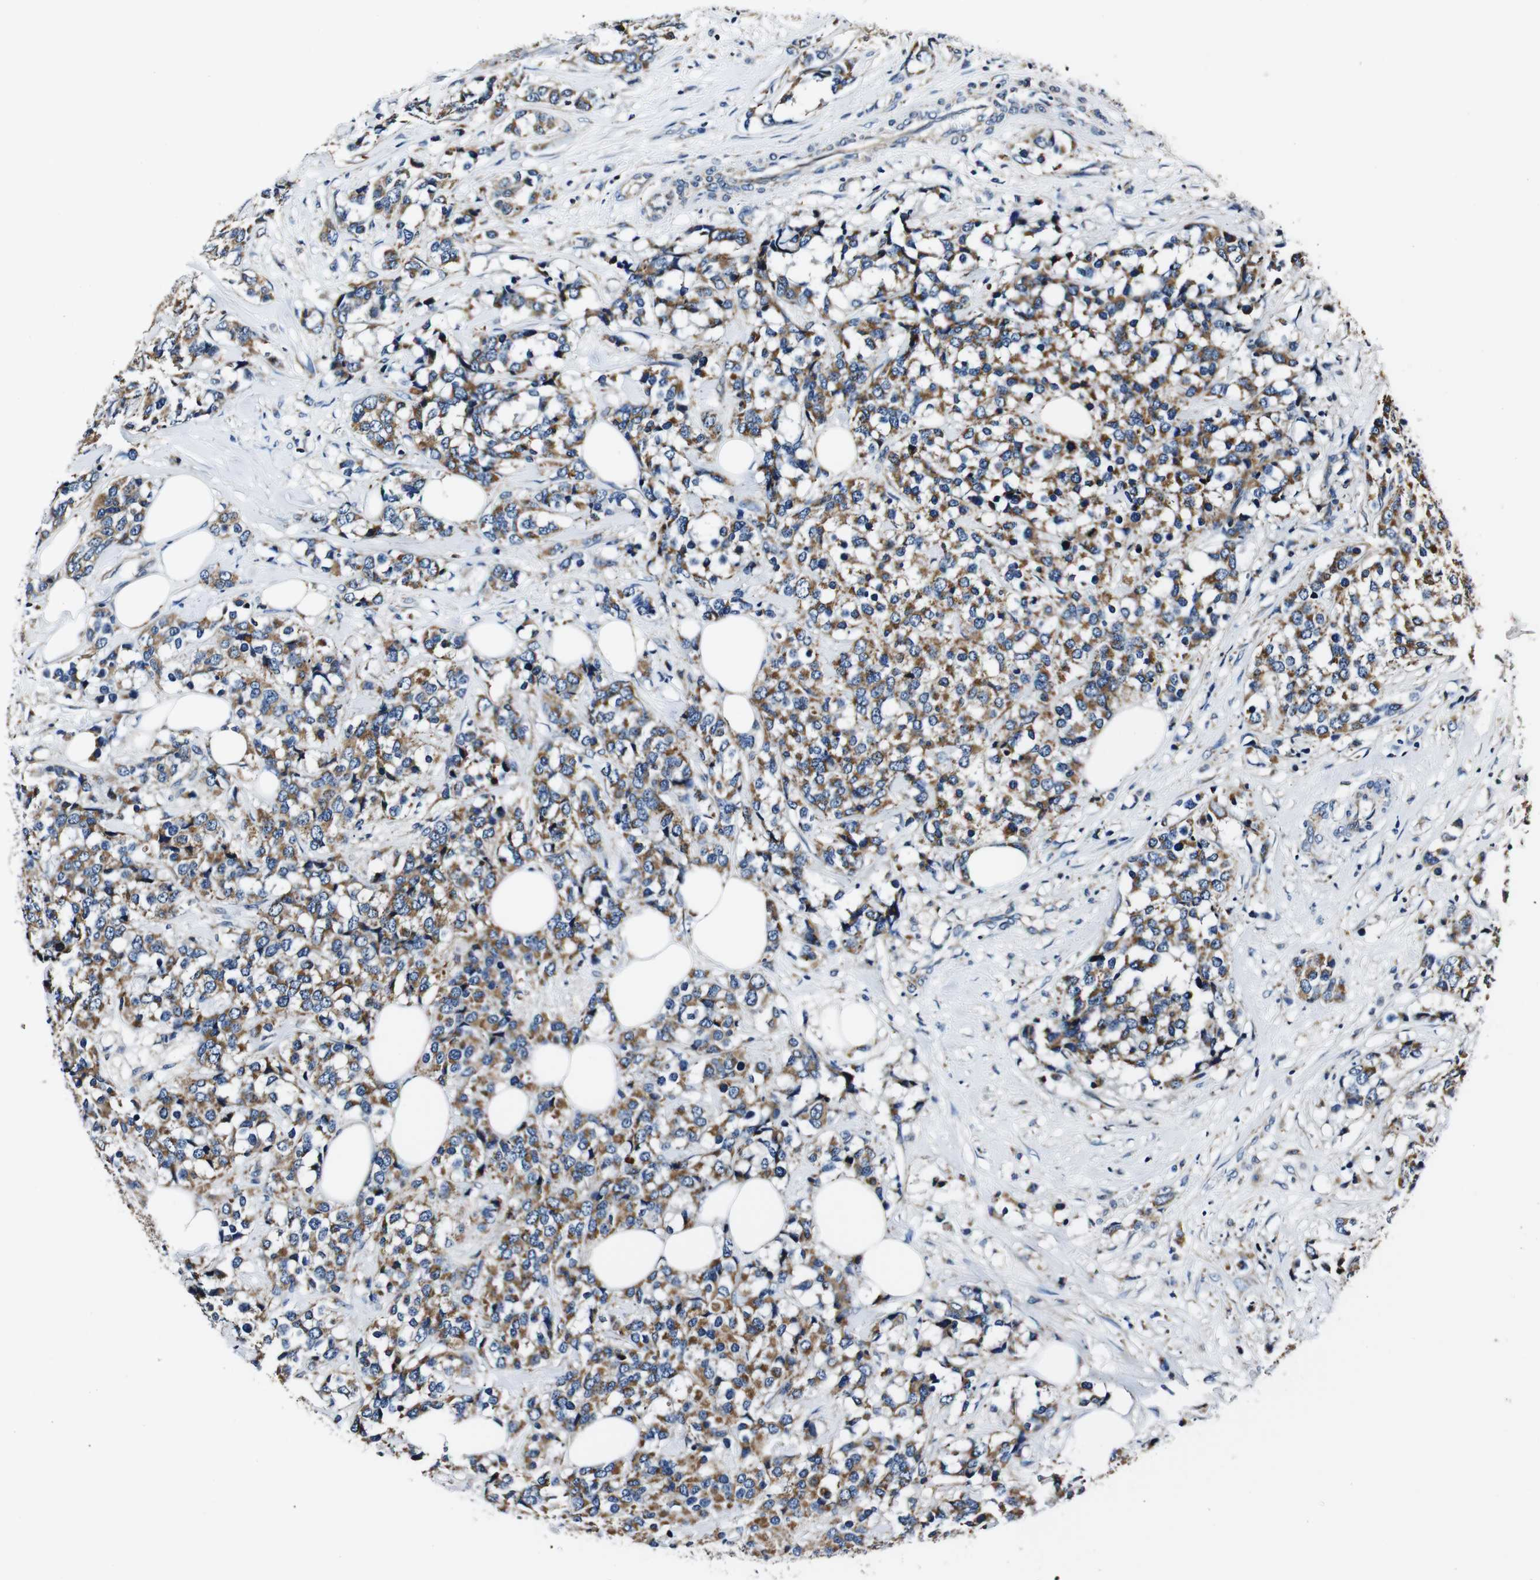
{"staining": {"intensity": "moderate", "quantity": ">75%", "location": "cytoplasmic/membranous"}, "tissue": "breast cancer", "cell_type": "Tumor cells", "image_type": "cancer", "snomed": [{"axis": "morphology", "description": "Lobular carcinoma"}, {"axis": "topography", "description": "Breast"}], "caption": "Immunohistochemical staining of human breast cancer (lobular carcinoma) demonstrates medium levels of moderate cytoplasmic/membranous protein positivity in about >75% of tumor cells.", "gene": "HK1", "patient": {"sex": "female", "age": 59}}